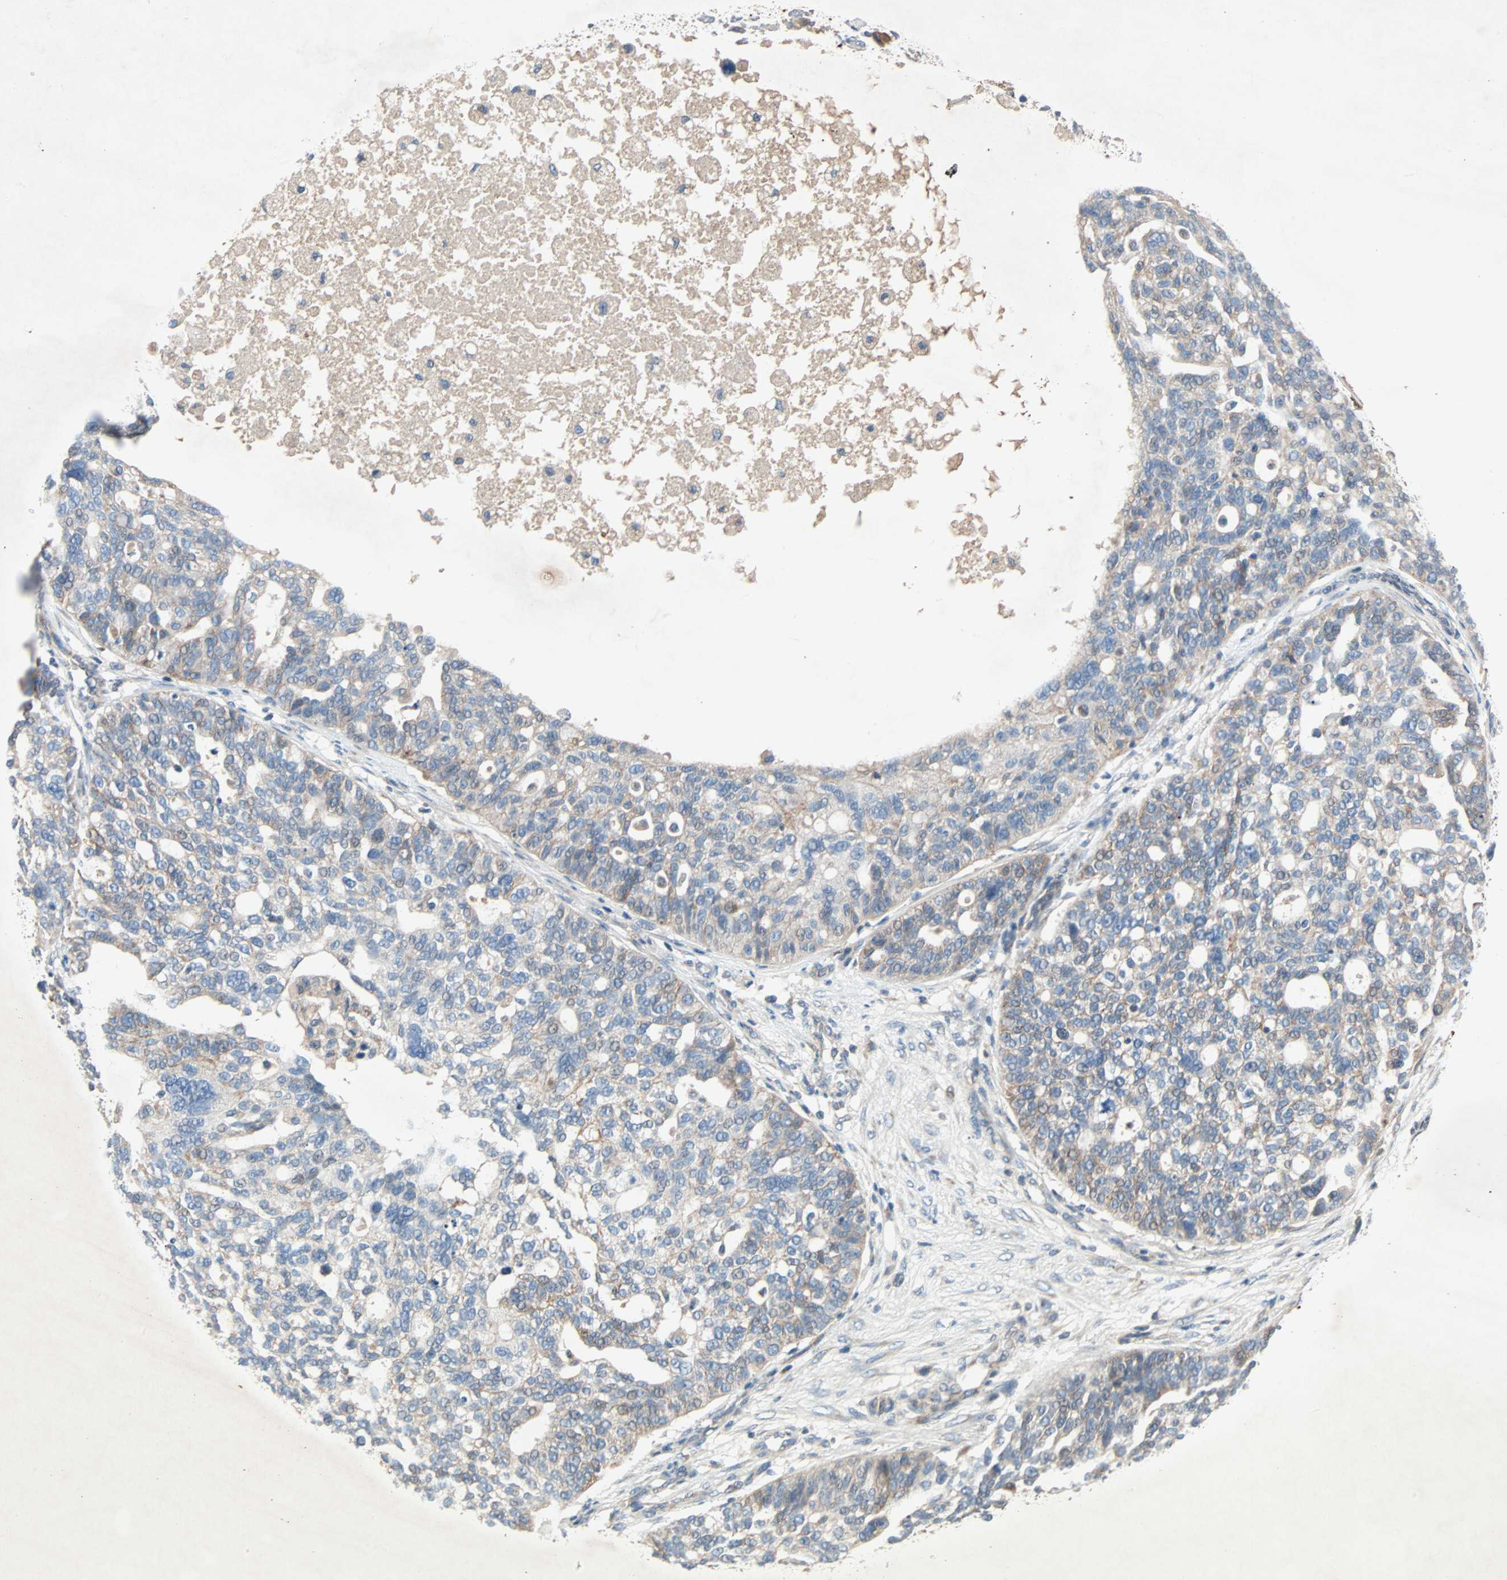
{"staining": {"intensity": "weak", "quantity": ">75%", "location": "cytoplasmic/membranous"}, "tissue": "ovarian cancer", "cell_type": "Tumor cells", "image_type": "cancer", "snomed": [{"axis": "morphology", "description": "Cystadenocarcinoma, serous, NOS"}, {"axis": "topography", "description": "Ovary"}], "caption": "IHC image of neoplastic tissue: serous cystadenocarcinoma (ovarian) stained using immunohistochemistry (IHC) shows low levels of weak protein expression localized specifically in the cytoplasmic/membranous of tumor cells, appearing as a cytoplasmic/membranous brown color.", "gene": "XYLT1", "patient": {"sex": "female", "age": 59}}